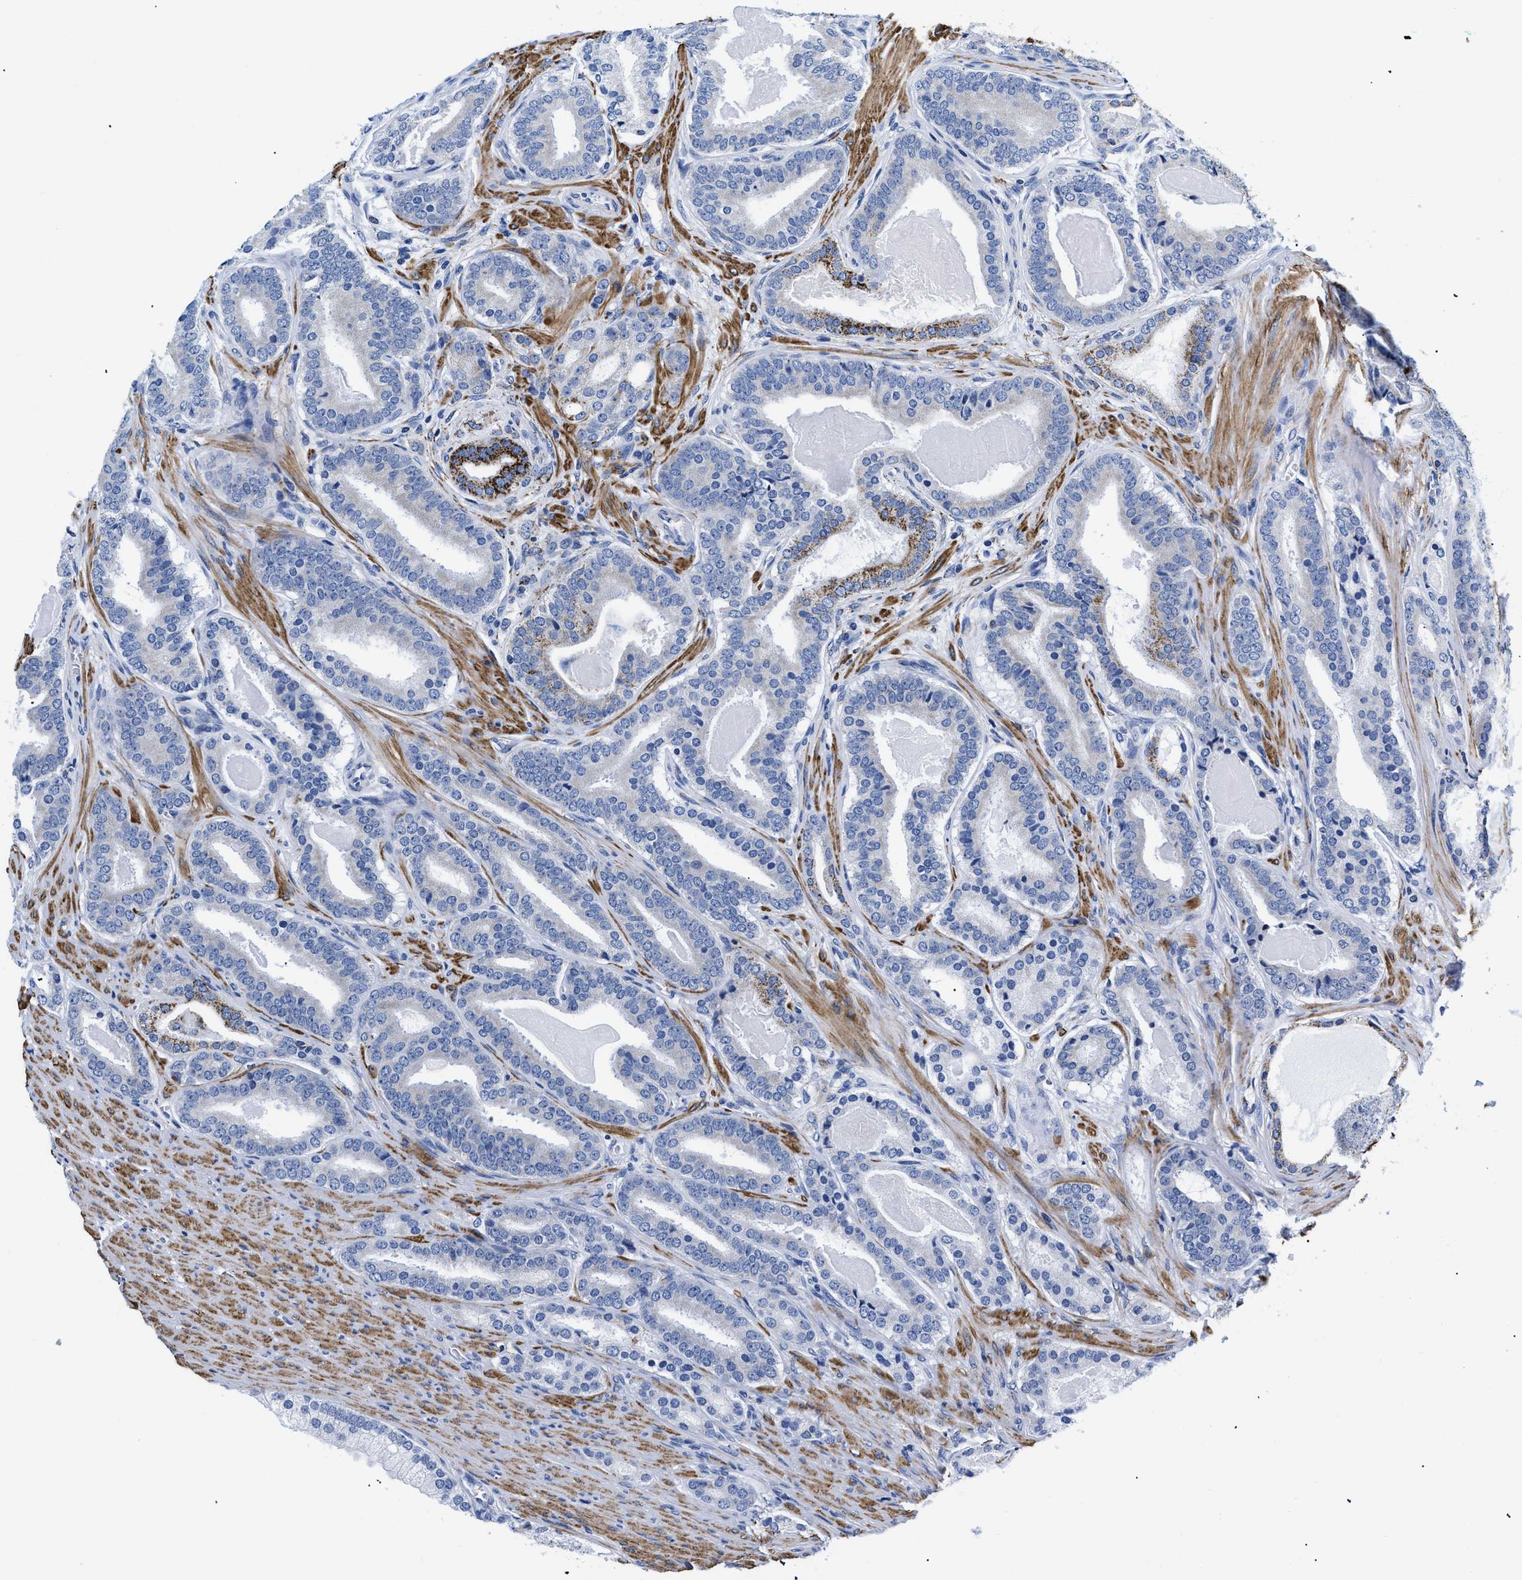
{"staining": {"intensity": "weak", "quantity": "<25%", "location": "cytoplasmic/membranous"}, "tissue": "prostate cancer", "cell_type": "Tumor cells", "image_type": "cancer", "snomed": [{"axis": "morphology", "description": "Adenocarcinoma, High grade"}, {"axis": "topography", "description": "Prostate"}], "caption": "High-grade adenocarcinoma (prostate) was stained to show a protein in brown. There is no significant positivity in tumor cells.", "gene": "GPR149", "patient": {"sex": "male", "age": 60}}